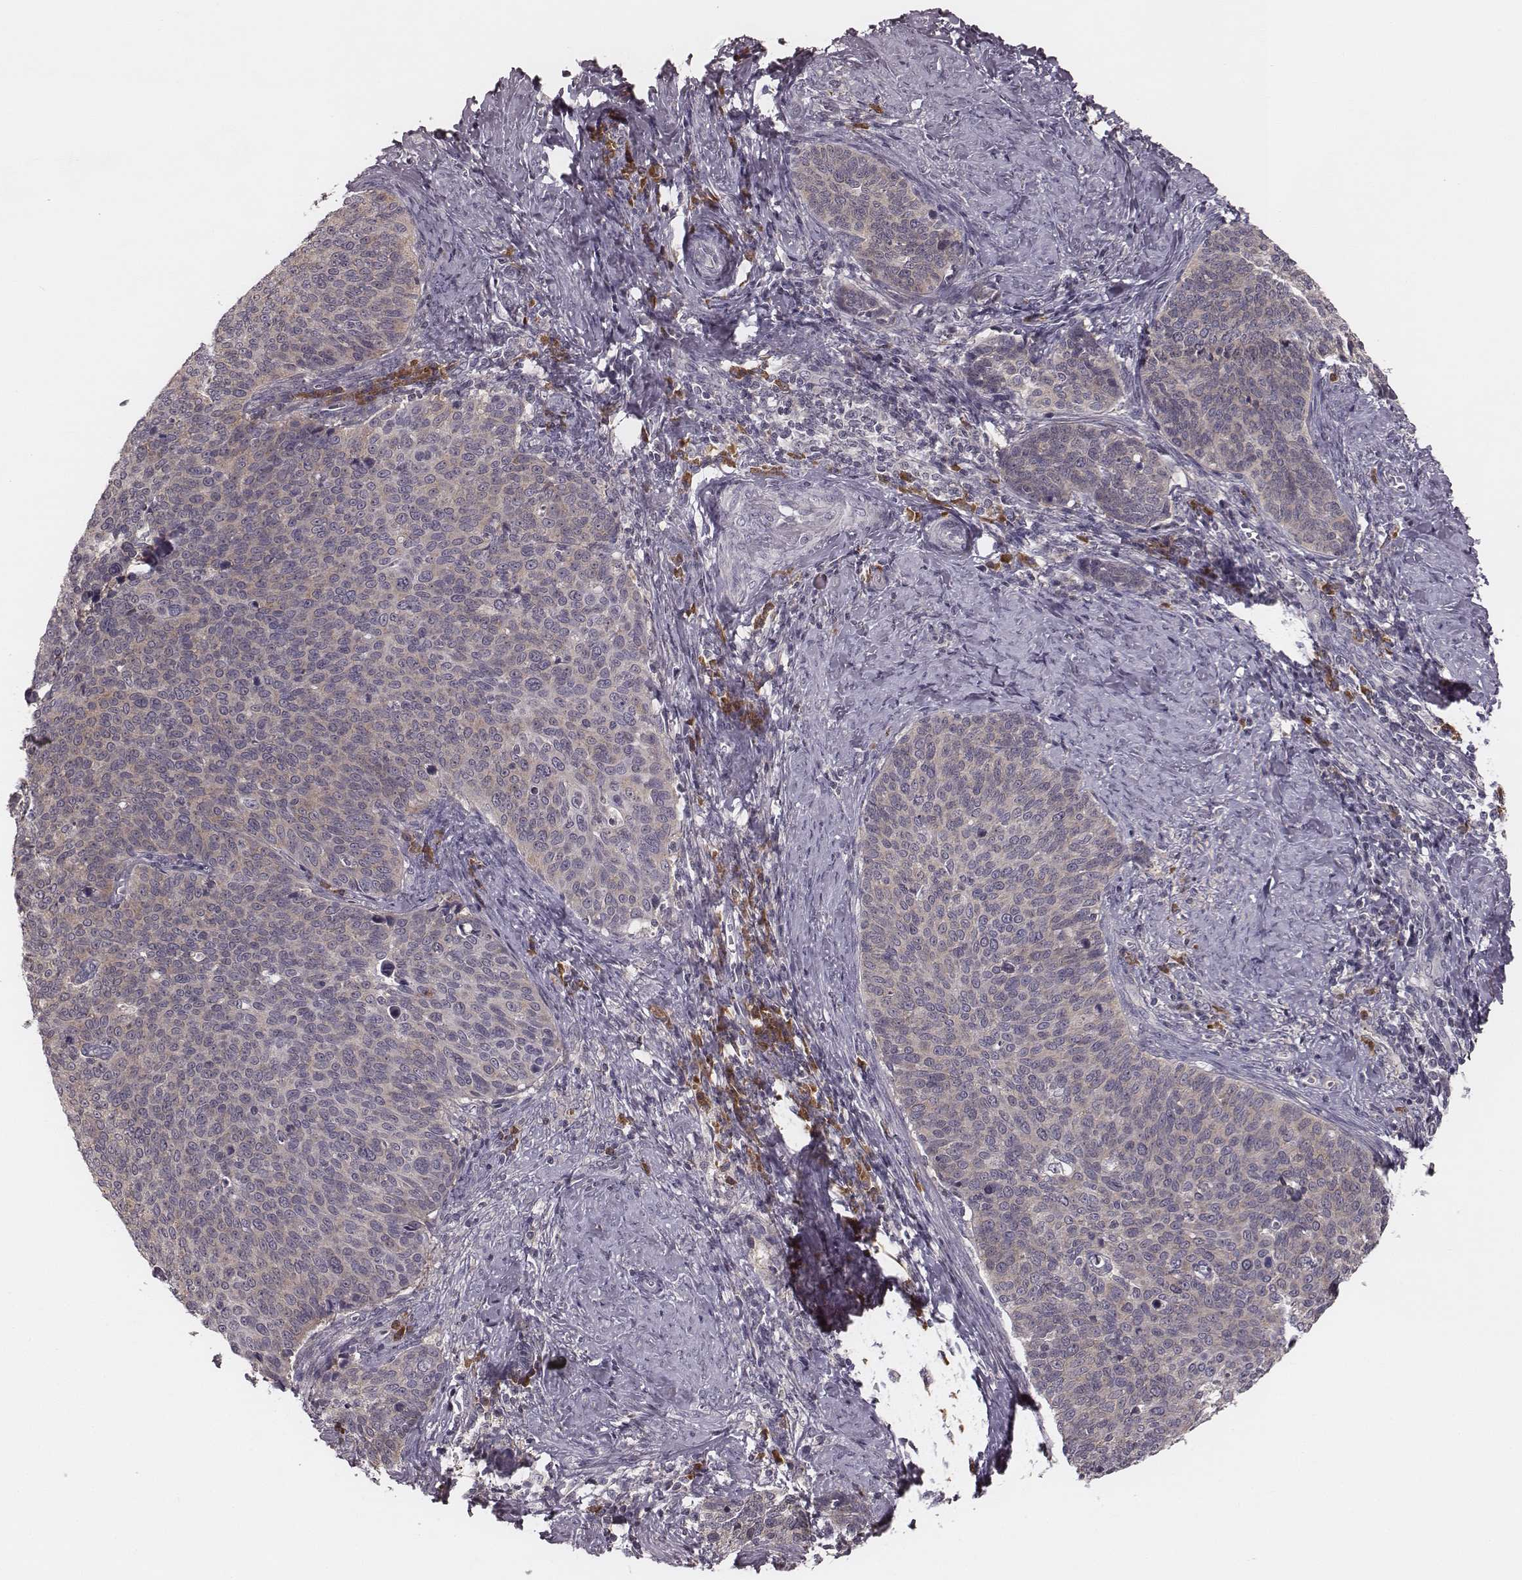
{"staining": {"intensity": "weak", "quantity": "25%-75%", "location": "cytoplasmic/membranous"}, "tissue": "cervical cancer", "cell_type": "Tumor cells", "image_type": "cancer", "snomed": [{"axis": "morphology", "description": "Normal tissue, NOS"}, {"axis": "morphology", "description": "Squamous cell carcinoma, NOS"}, {"axis": "topography", "description": "Cervix"}], "caption": "This photomicrograph reveals cervical squamous cell carcinoma stained with immunohistochemistry to label a protein in brown. The cytoplasmic/membranous of tumor cells show weak positivity for the protein. Nuclei are counter-stained blue.", "gene": "P2RX5", "patient": {"sex": "female", "age": 39}}